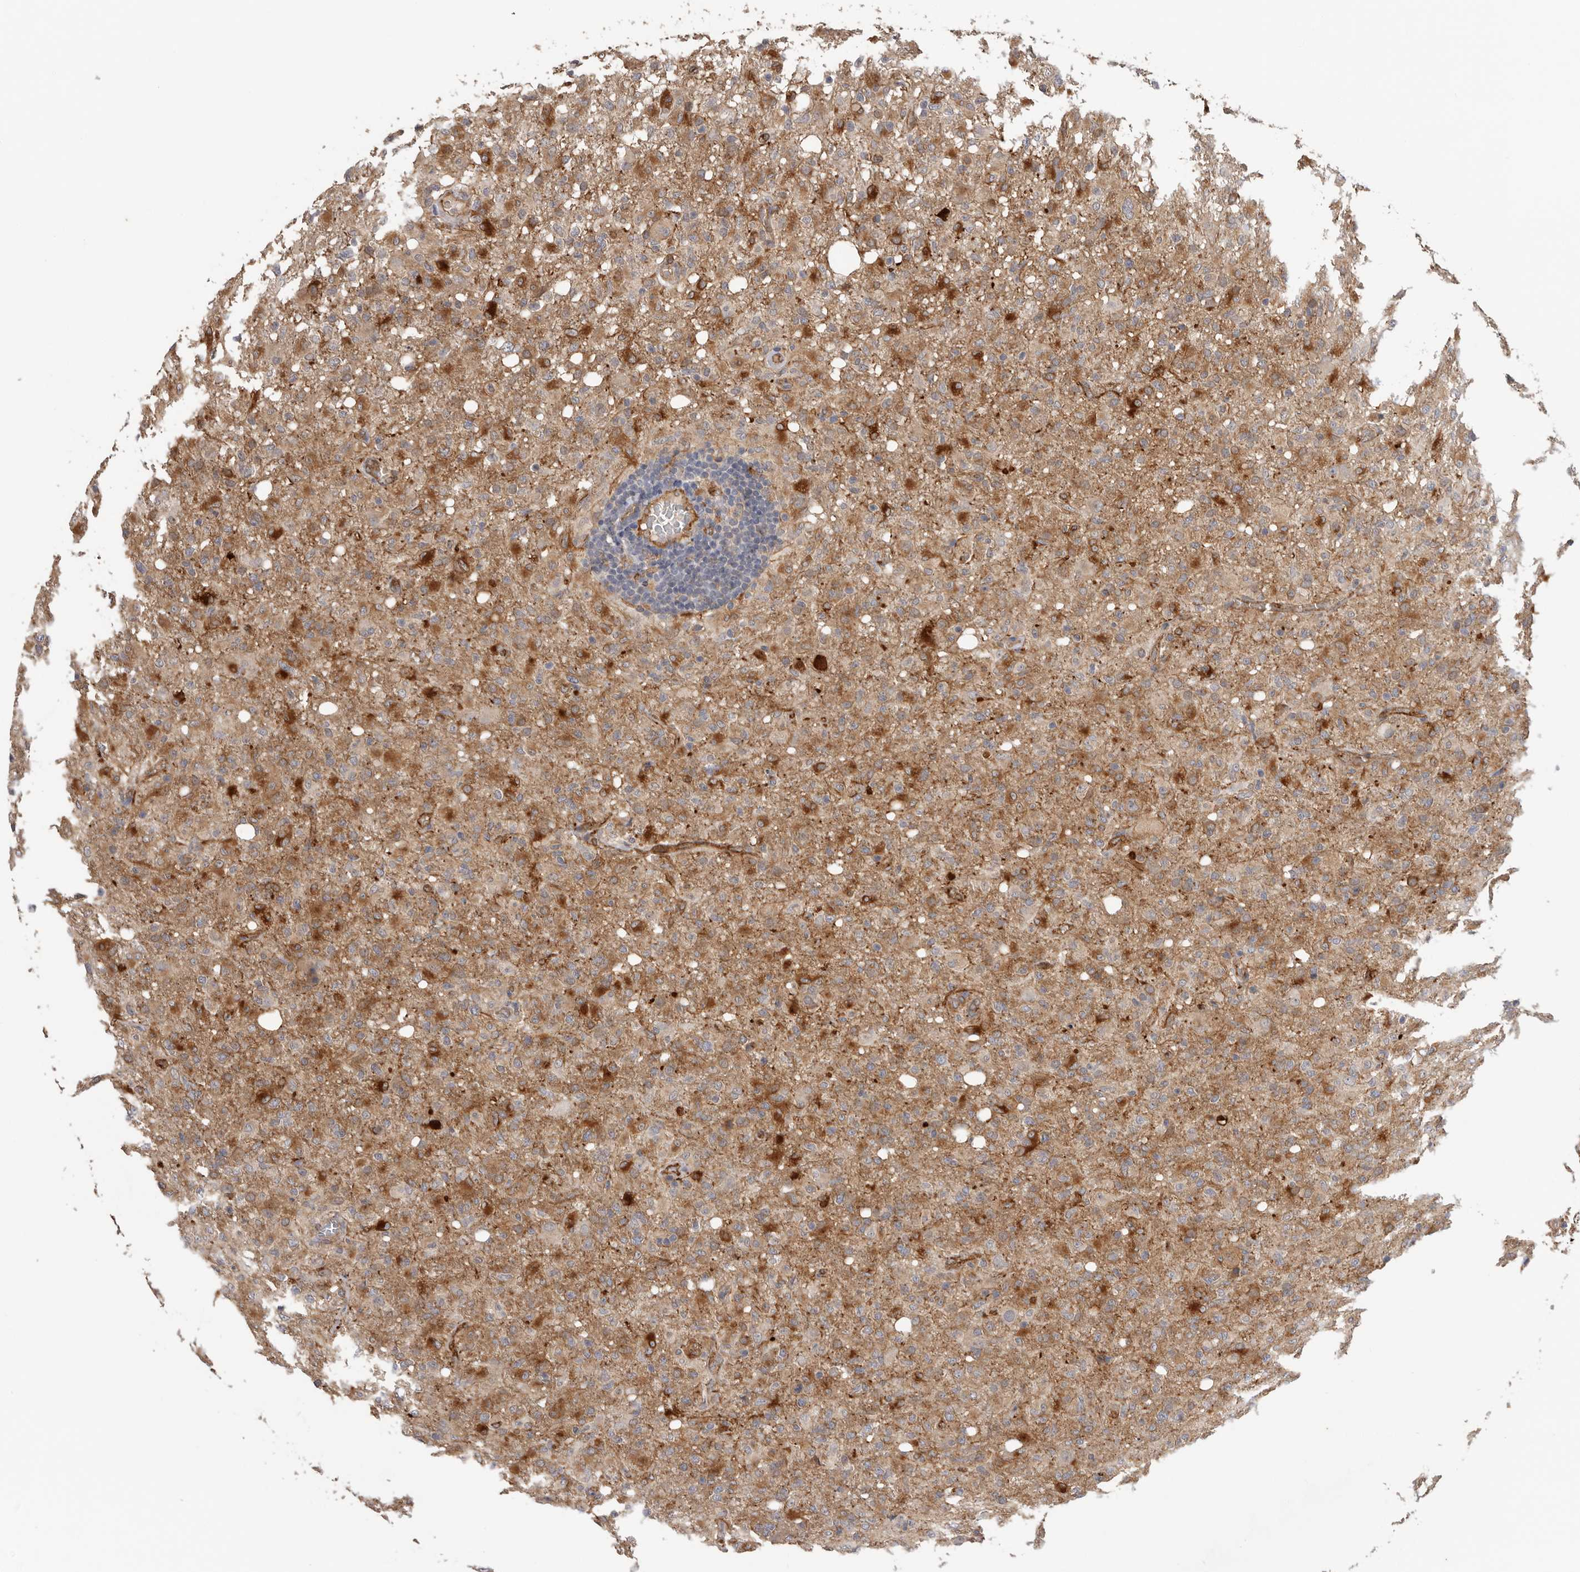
{"staining": {"intensity": "moderate", "quantity": ">75%", "location": "cytoplasmic/membranous"}, "tissue": "glioma", "cell_type": "Tumor cells", "image_type": "cancer", "snomed": [{"axis": "morphology", "description": "Glioma, malignant, High grade"}, {"axis": "topography", "description": "Brain"}], "caption": "The micrograph exhibits staining of glioma, revealing moderate cytoplasmic/membranous protein staining (brown color) within tumor cells. (DAB = brown stain, brightfield microscopy at high magnification).", "gene": "TFRC", "patient": {"sex": "female", "age": 57}}